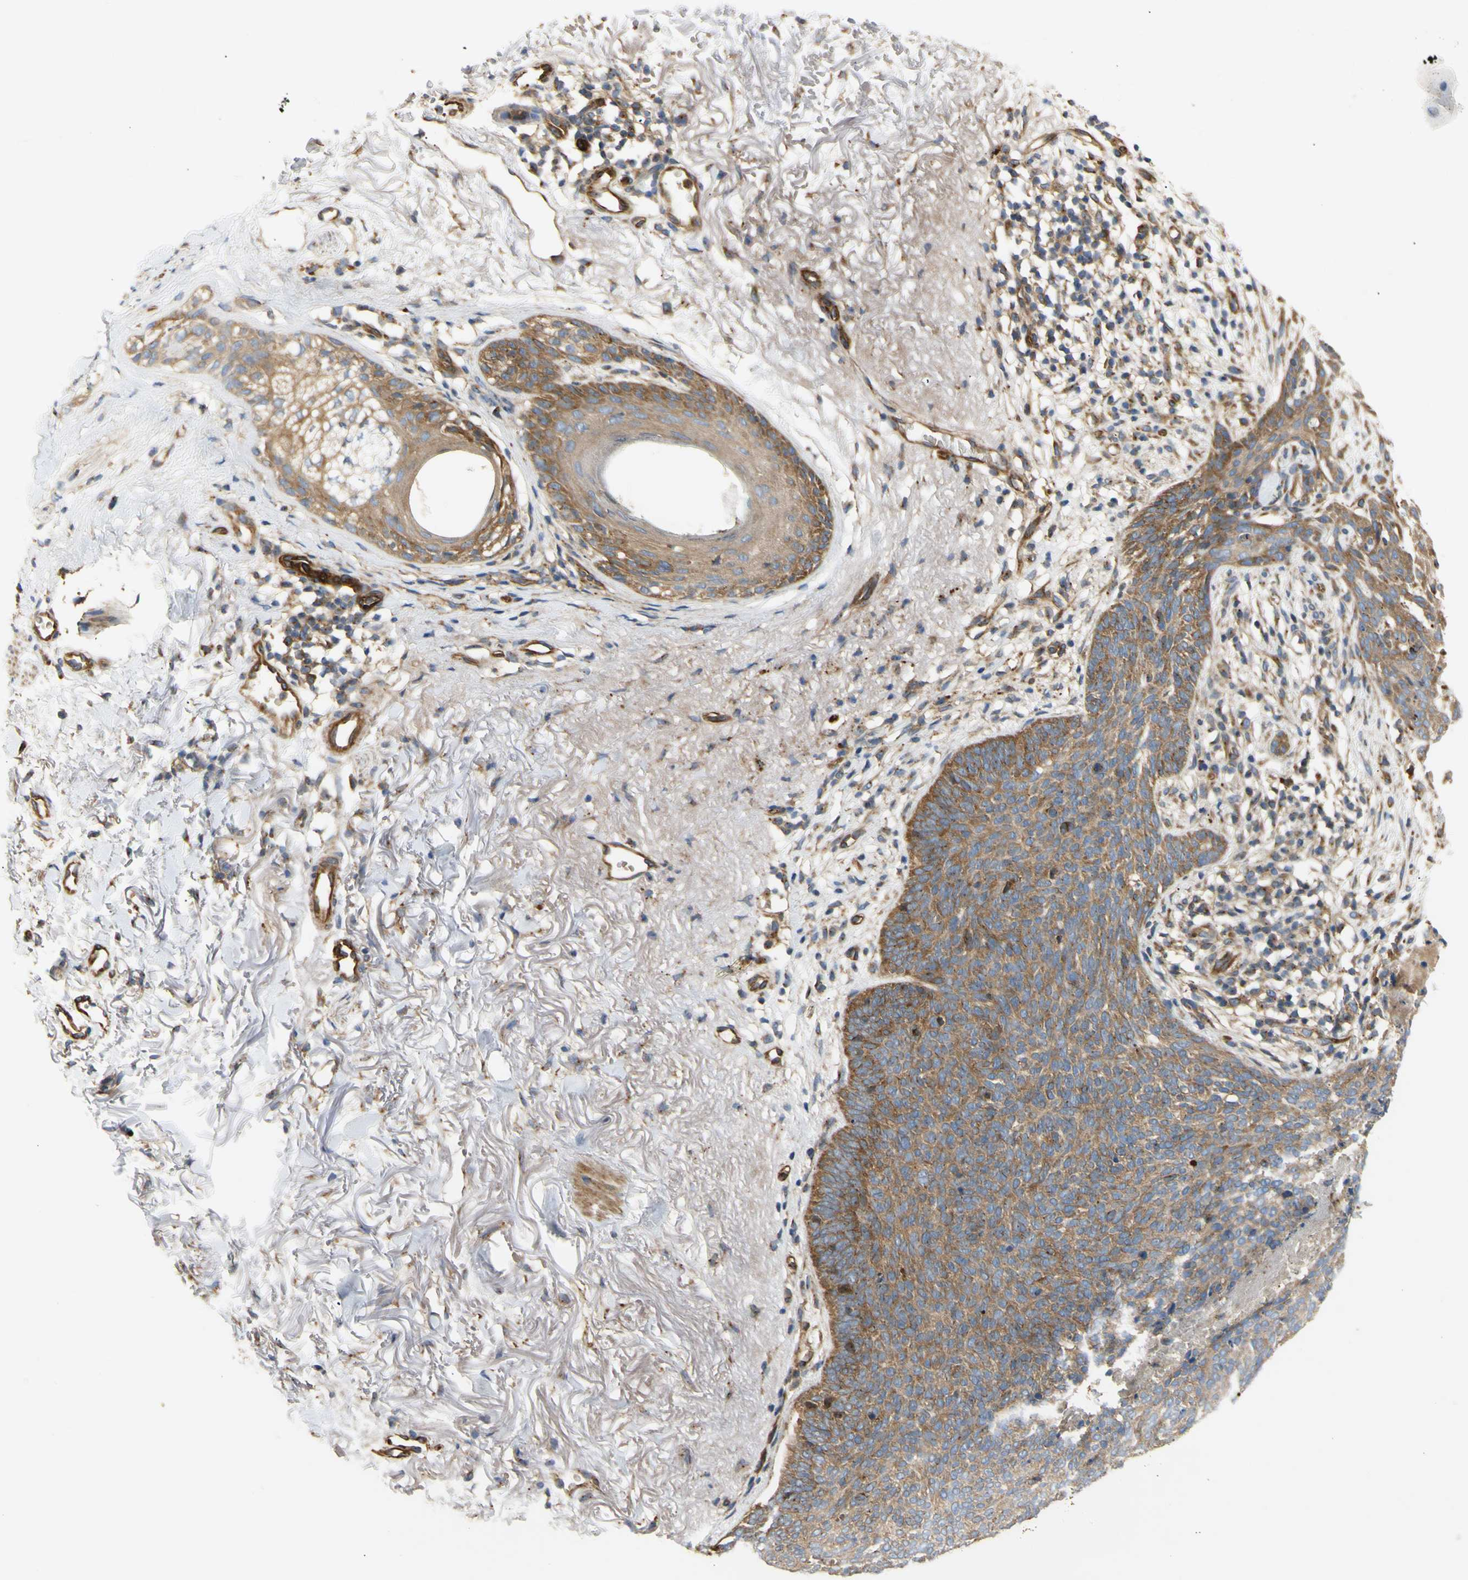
{"staining": {"intensity": "moderate", "quantity": ">75%", "location": "cytoplasmic/membranous"}, "tissue": "skin cancer", "cell_type": "Tumor cells", "image_type": "cancer", "snomed": [{"axis": "morphology", "description": "Normal tissue, NOS"}, {"axis": "morphology", "description": "Basal cell carcinoma"}, {"axis": "topography", "description": "Skin"}], "caption": "An IHC histopathology image of tumor tissue is shown. Protein staining in brown highlights moderate cytoplasmic/membranous positivity in skin basal cell carcinoma within tumor cells.", "gene": "TUBG2", "patient": {"sex": "female", "age": 70}}